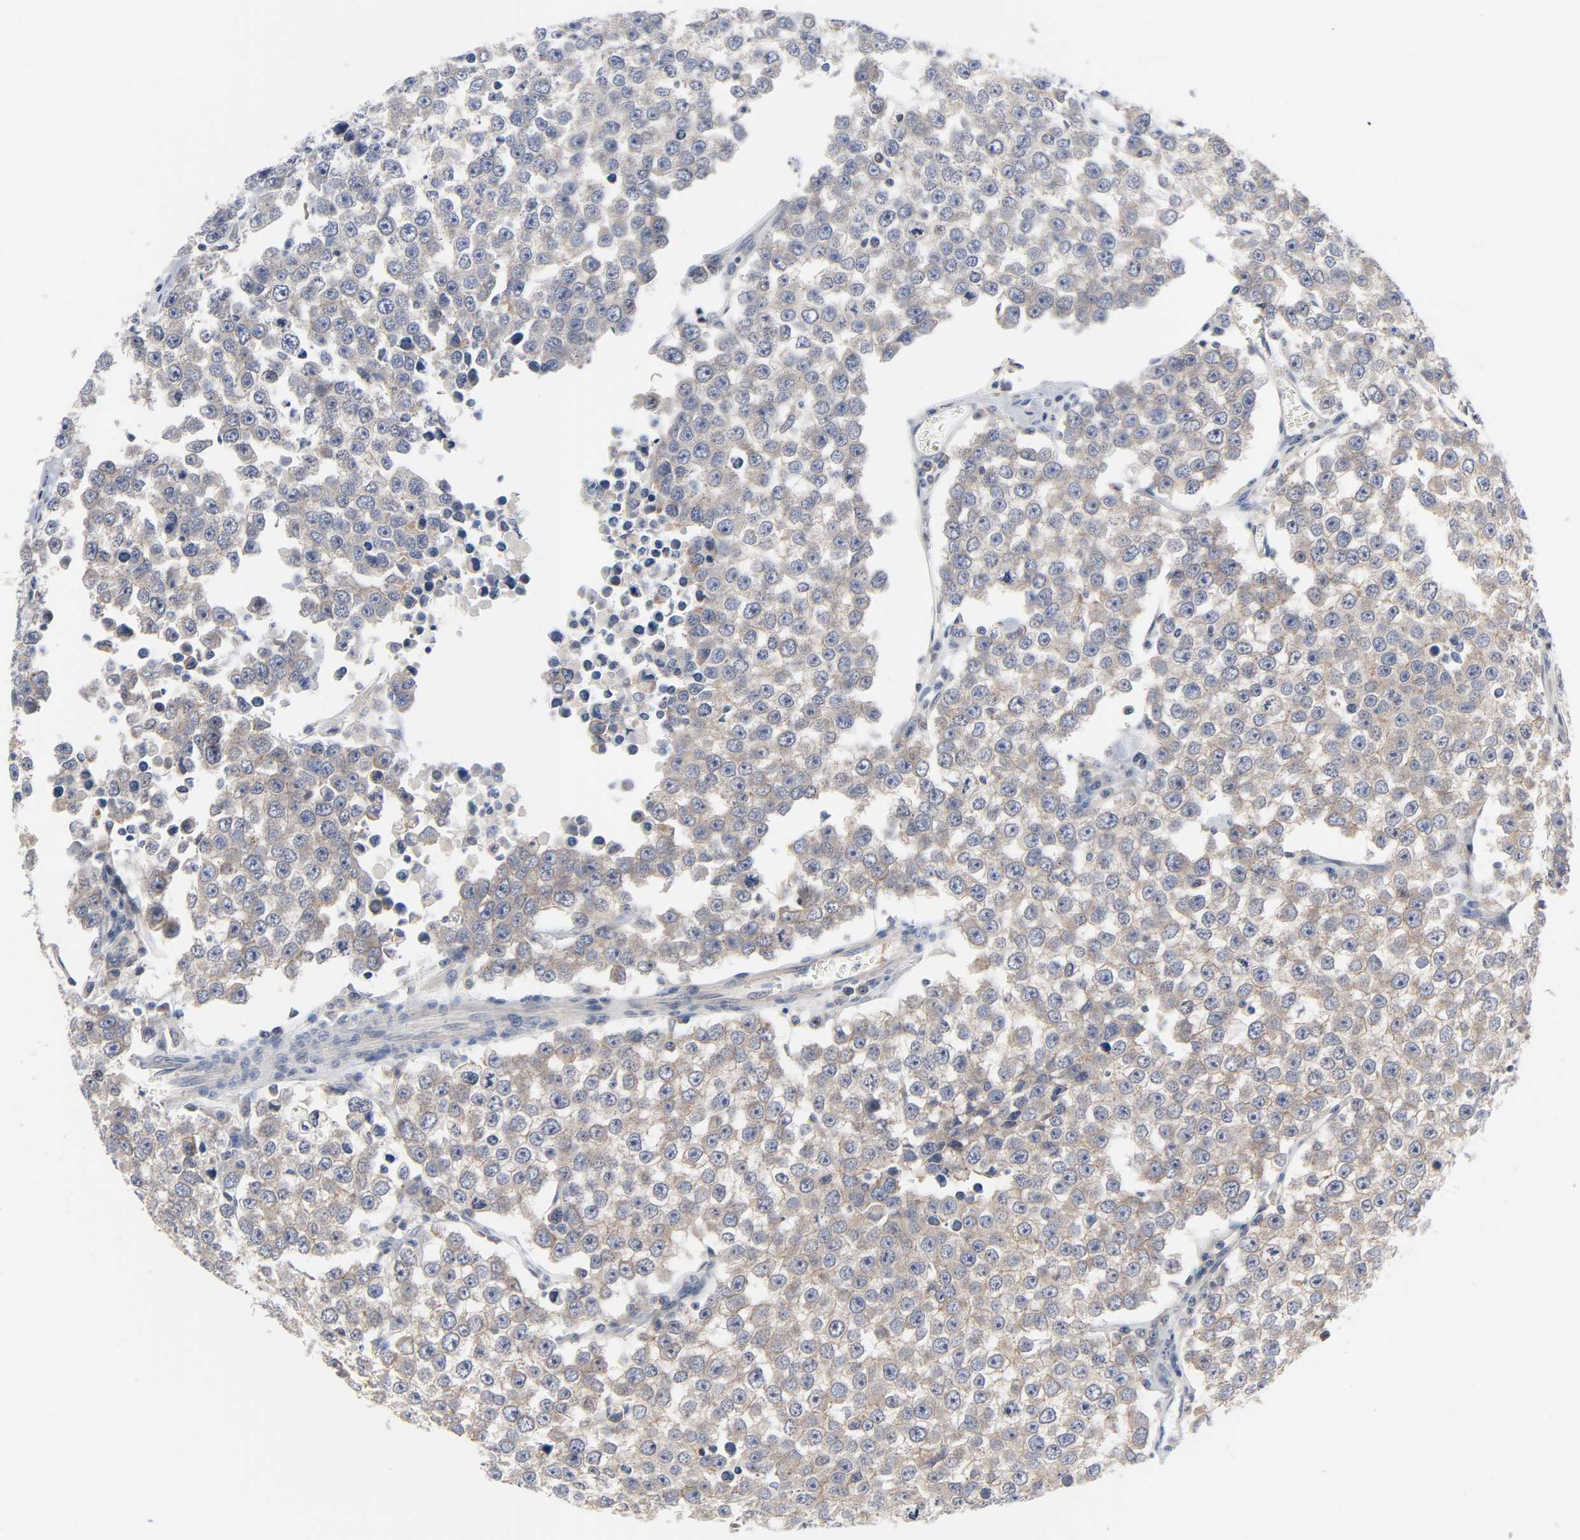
{"staining": {"intensity": "weak", "quantity": ">75%", "location": "cytoplasmic/membranous"}, "tissue": "testis cancer", "cell_type": "Tumor cells", "image_type": "cancer", "snomed": [{"axis": "morphology", "description": "Seminoma, NOS"}, {"axis": "morphology", "description": "Carcinoma, Embryonal, NOS"}, {"axis": "topography", "description": "Testis"}], "caption": "Immunohistochemical staining of human testis cancer (embryonal carcinoma) reveals low levels of weak cytoplasmic/membranous protein positivity in about >75% of tumor cells.", "gene": "DDX10", "patient": {"sex": "male", "age": 52}}